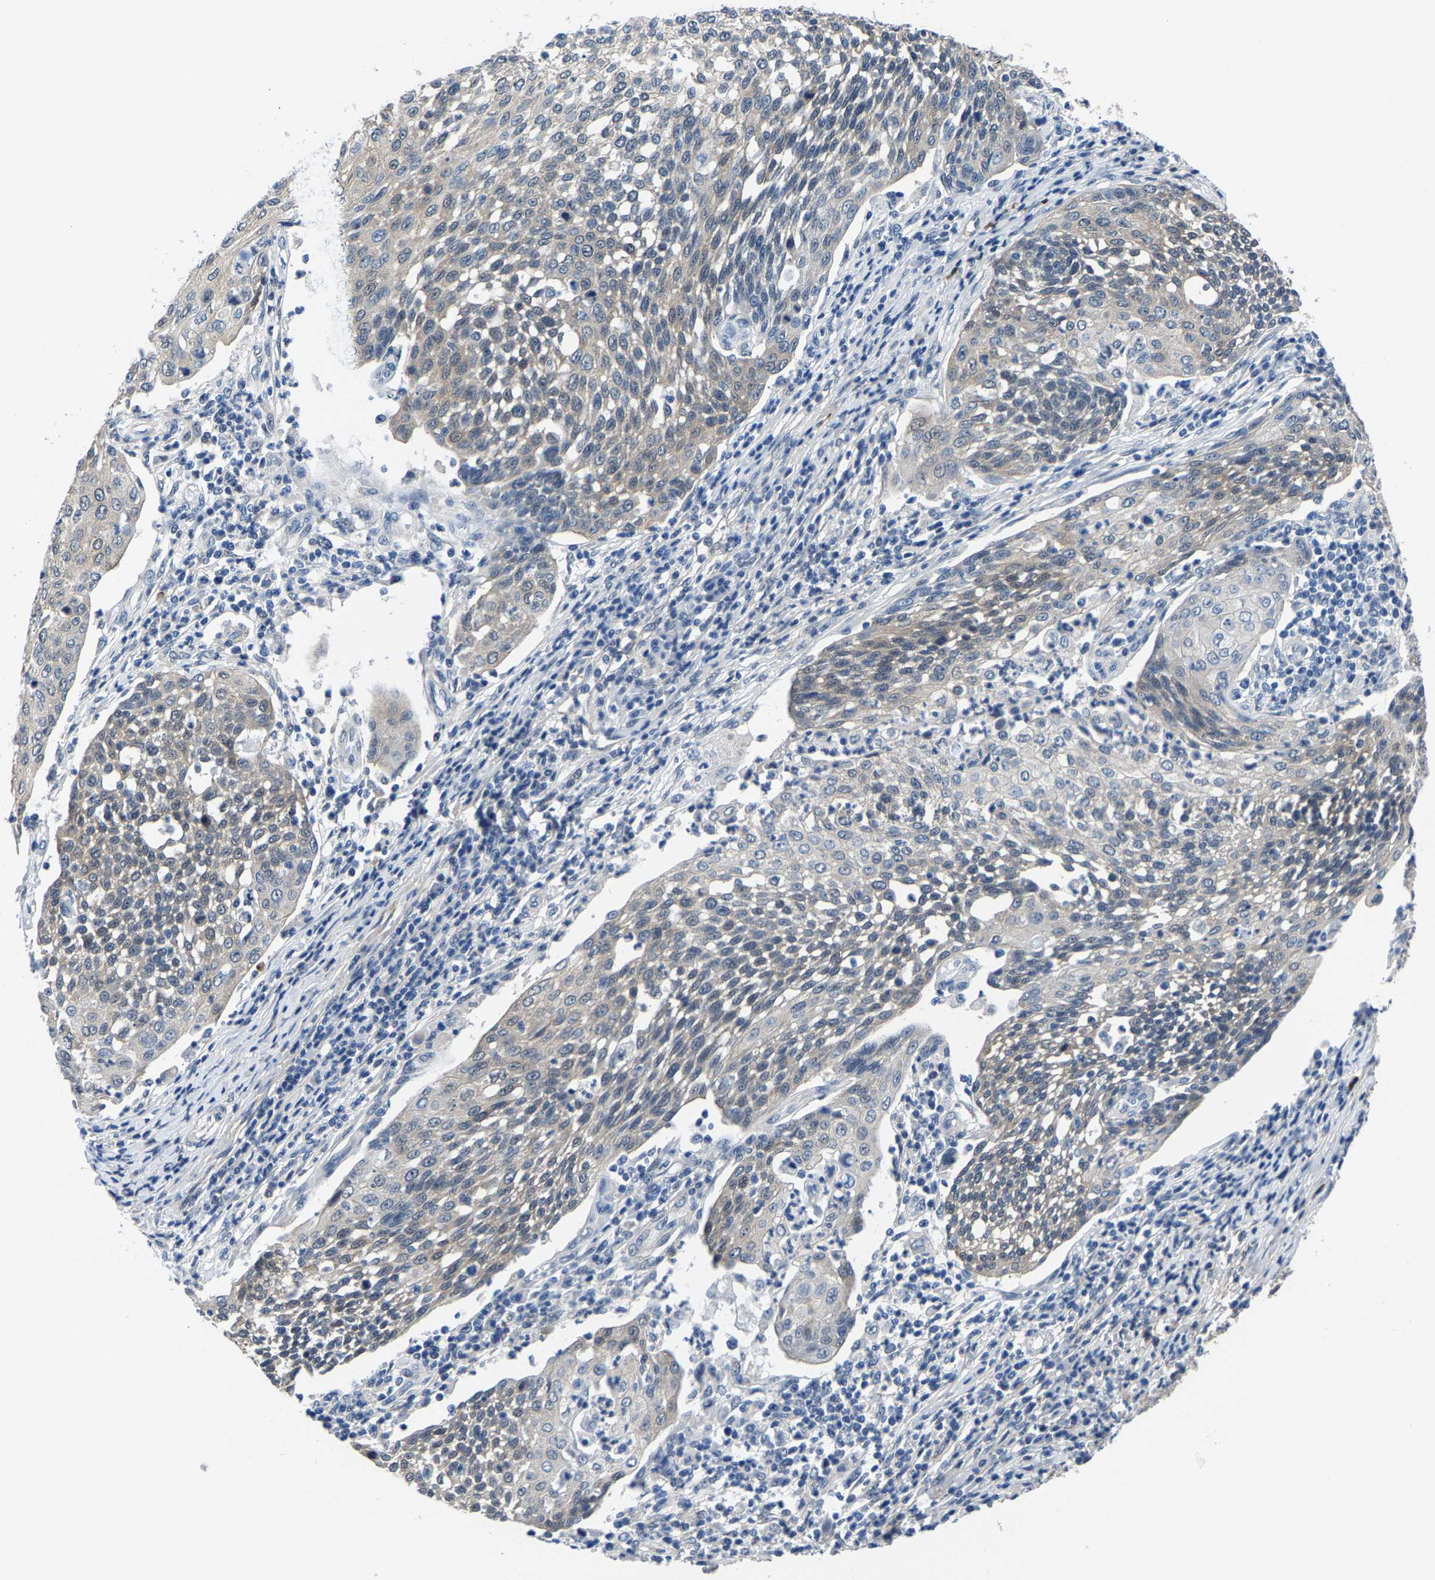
{"staining": {"intensity": "weak", "quantity": "<25%", "location": "cytoplasmic/membranous"}, "tissue": "cervical cancer", "cell_type": "Tumor cells", "image_type": "cancer", "snomed": [{"axis": "morphology", "description": "Squamous cell carcinoma, NOS"}, {"axis": "topography", "description": "Cervix"}], "caption": "This is an IHC micrograph of squamous cell carcinoma (cervical). There is no positivity in tumor cells.", "gene": "SSH3", "patient": {"sex": "female", "age": 34}}